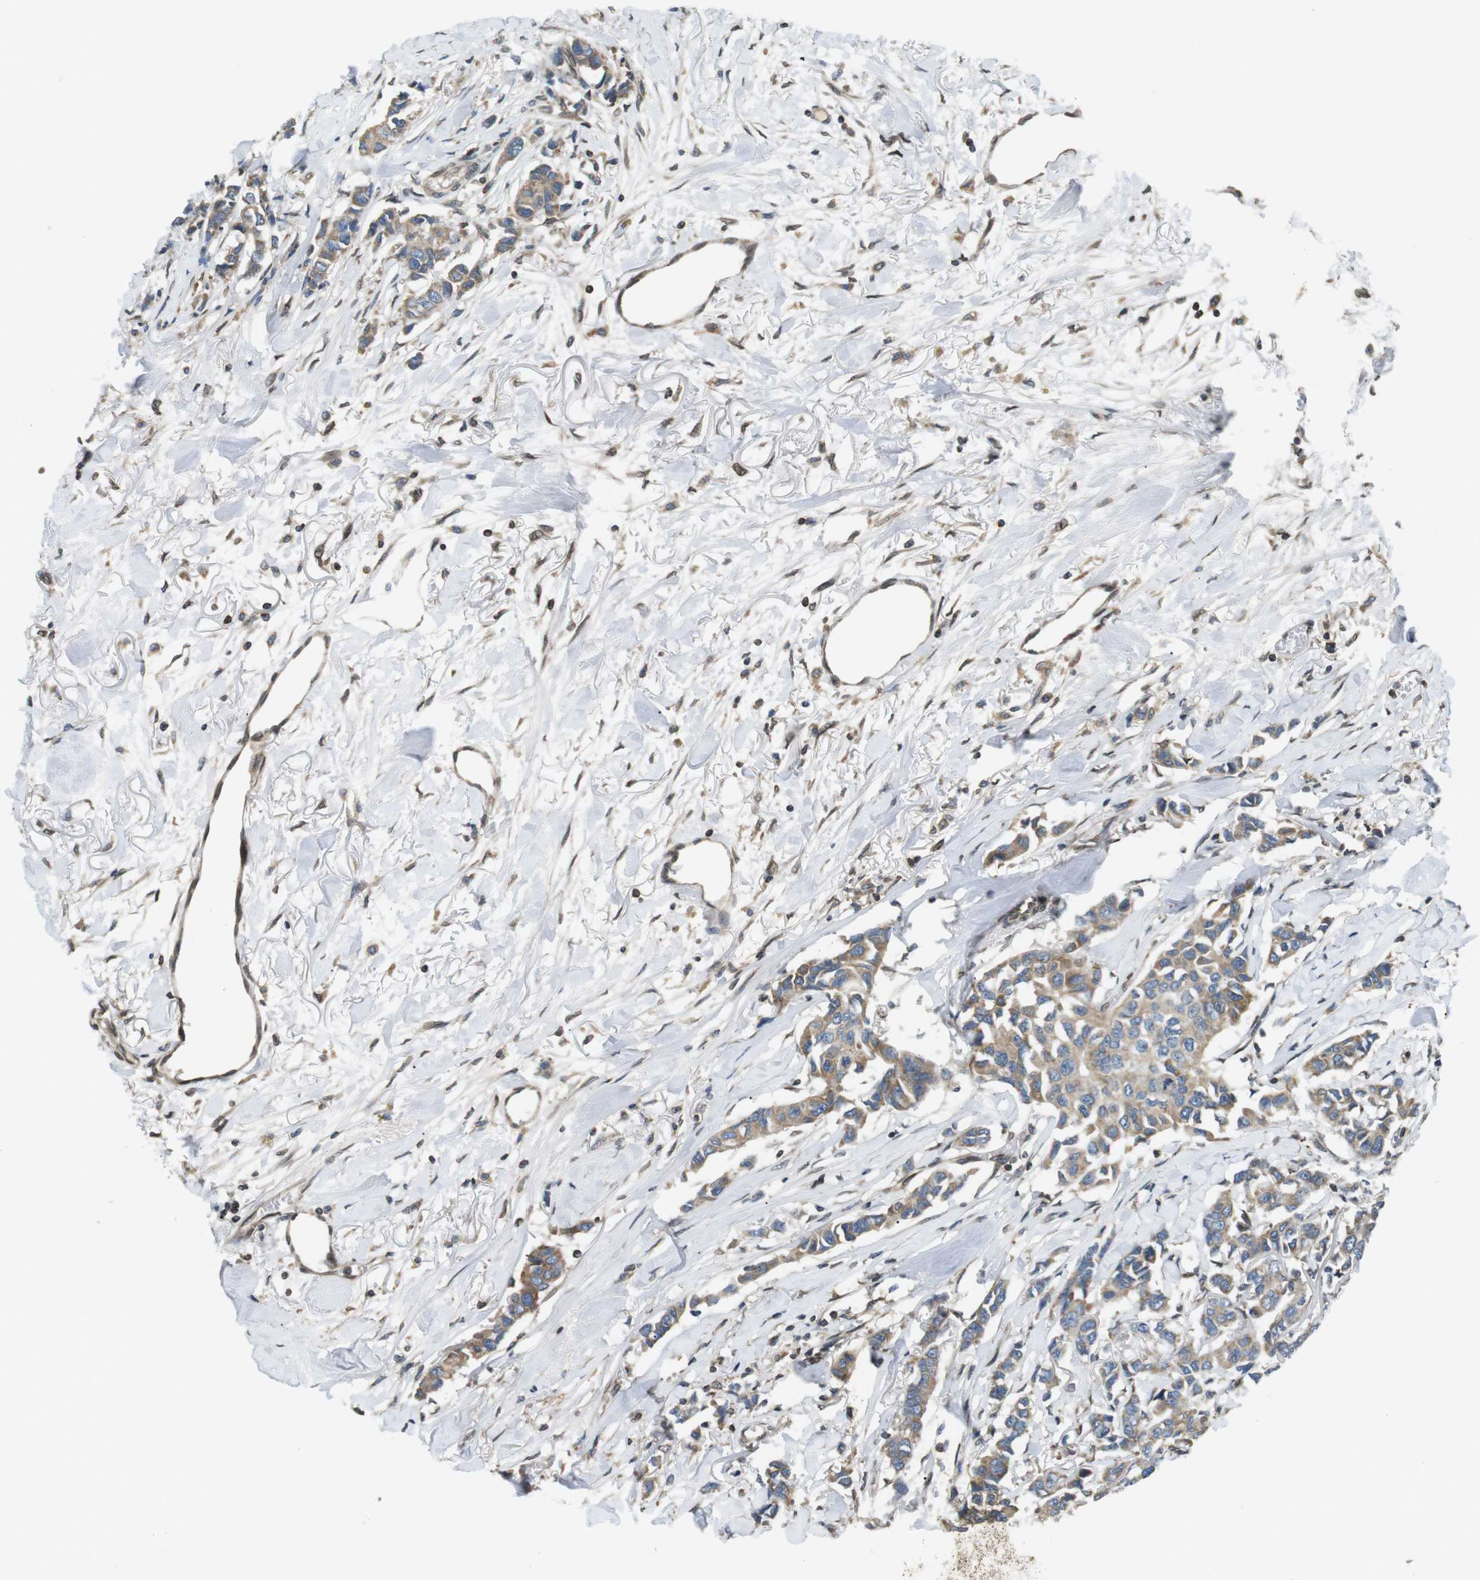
{"staining": {"intensity": "moderate", "quantity": "<25%", "location": "cytoplasmic/membranous"}, "tissue": "breast cancer", "cell_type": "Tumor cells", "image_type": "cancer", "snomed": [{"axis": "morphology", "description": "Duct carcinoma"}, {"axis": "topography", "description": "Breast"}], "caption": "A histopathology image showing moderate cytoplasmic/membranous expression in approximately <25% of tumor cells in breast intraductal carcinoma, as visualized by brown immunohistochemical staining.", "gene": "TMX4", "patient": {"sex": "female", "age": 80}}